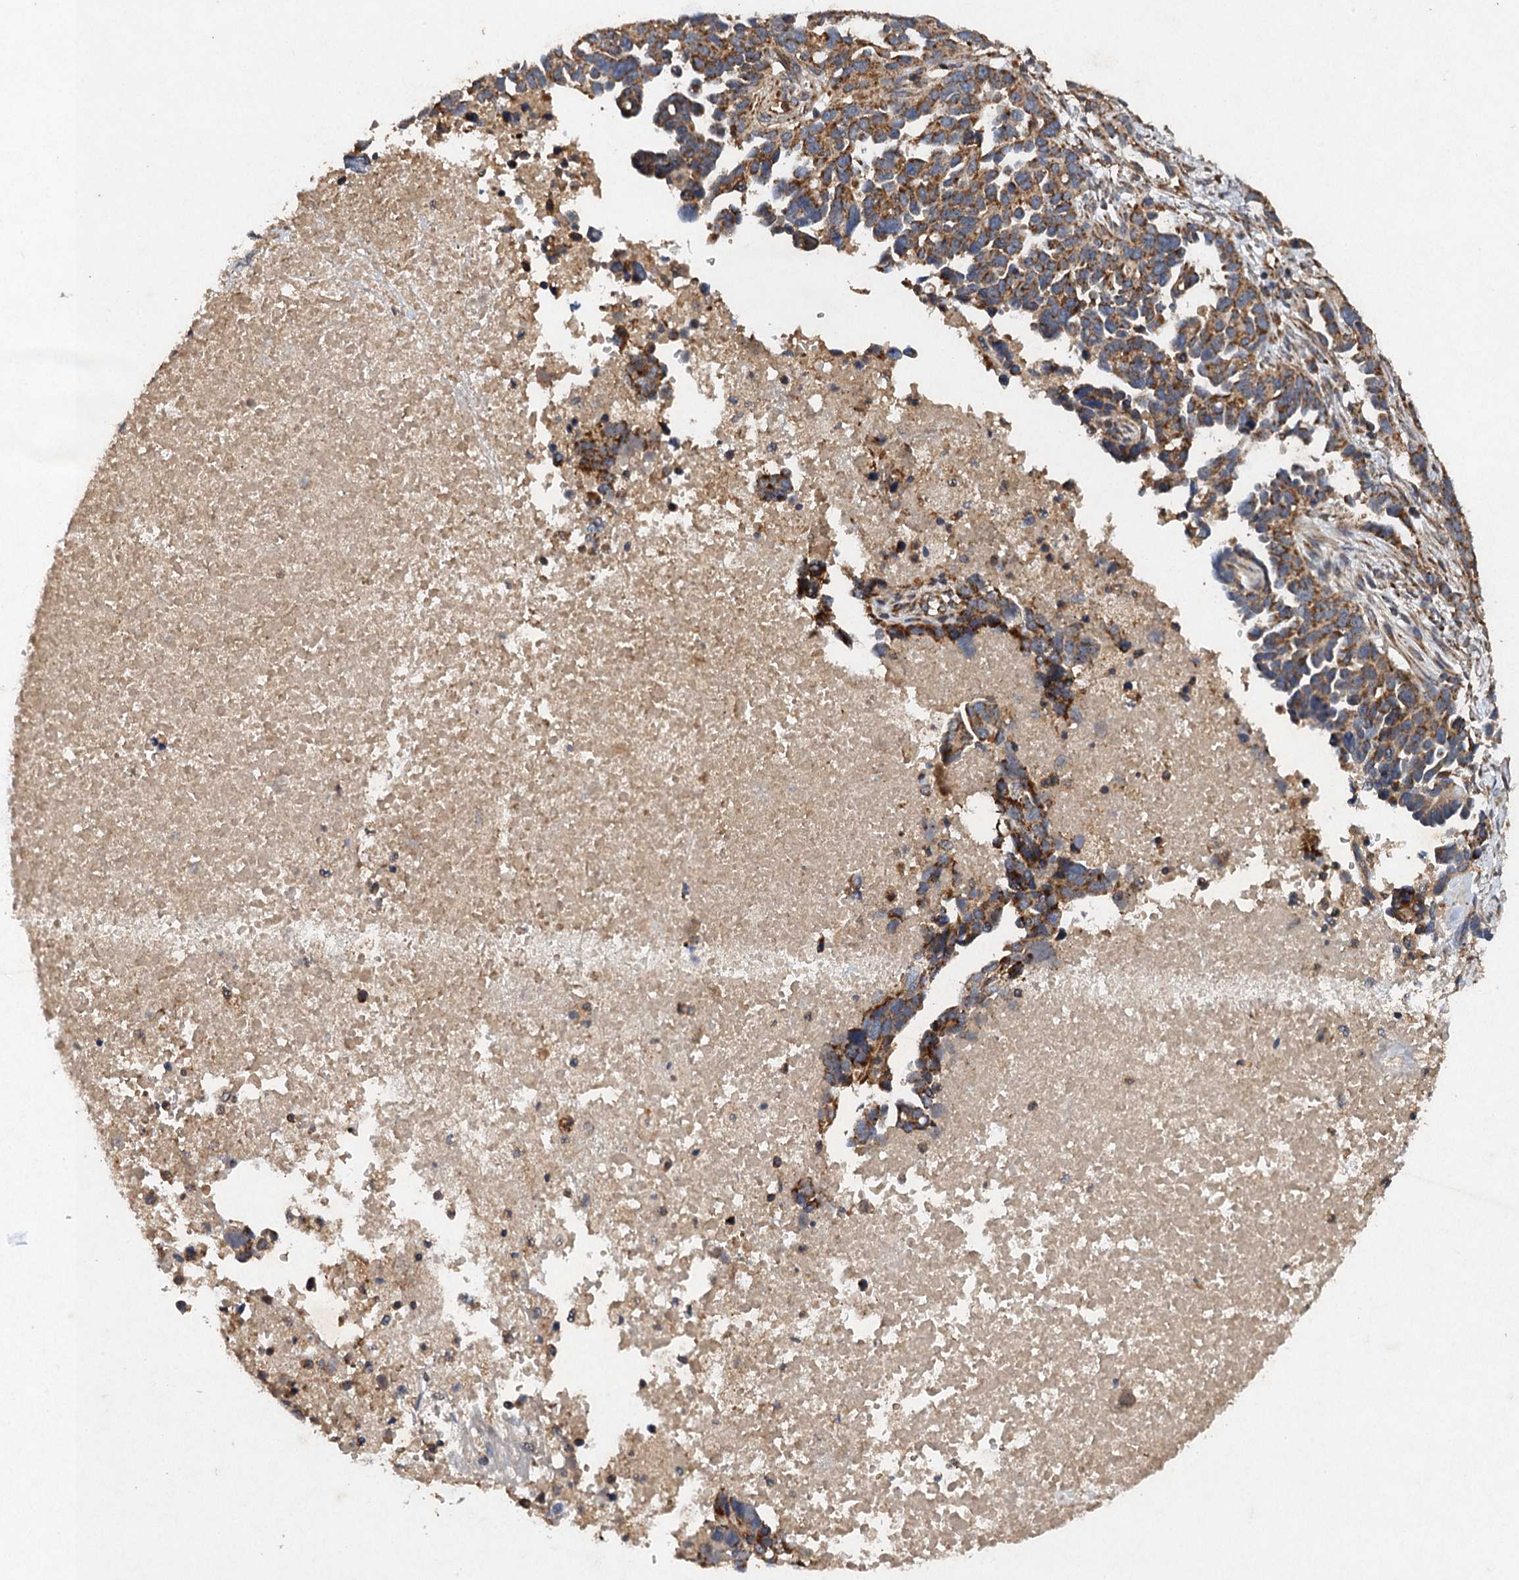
{"staining": {"intensity": "moderate", "quantity": ">75%", "location": "cytoplasmic/membranous"}, "tissue": "ovarian cancer", "cell_type": "Tumor cells", "image_type": "cancer", "snomed": [{"axis": "morphology", "description": "Cystadenocarcinoma, serous, NOS"}, {"axis": "topography", "description": "Ovary"}], "caption": "Moderate cytoplasmic/membranous positivity is present in approximately >75% of tumor cells in serous cystadenocarcinoma (ovarian).", "gene": "NDUFA13", "patient": {"sex": "female", "age": 54}}